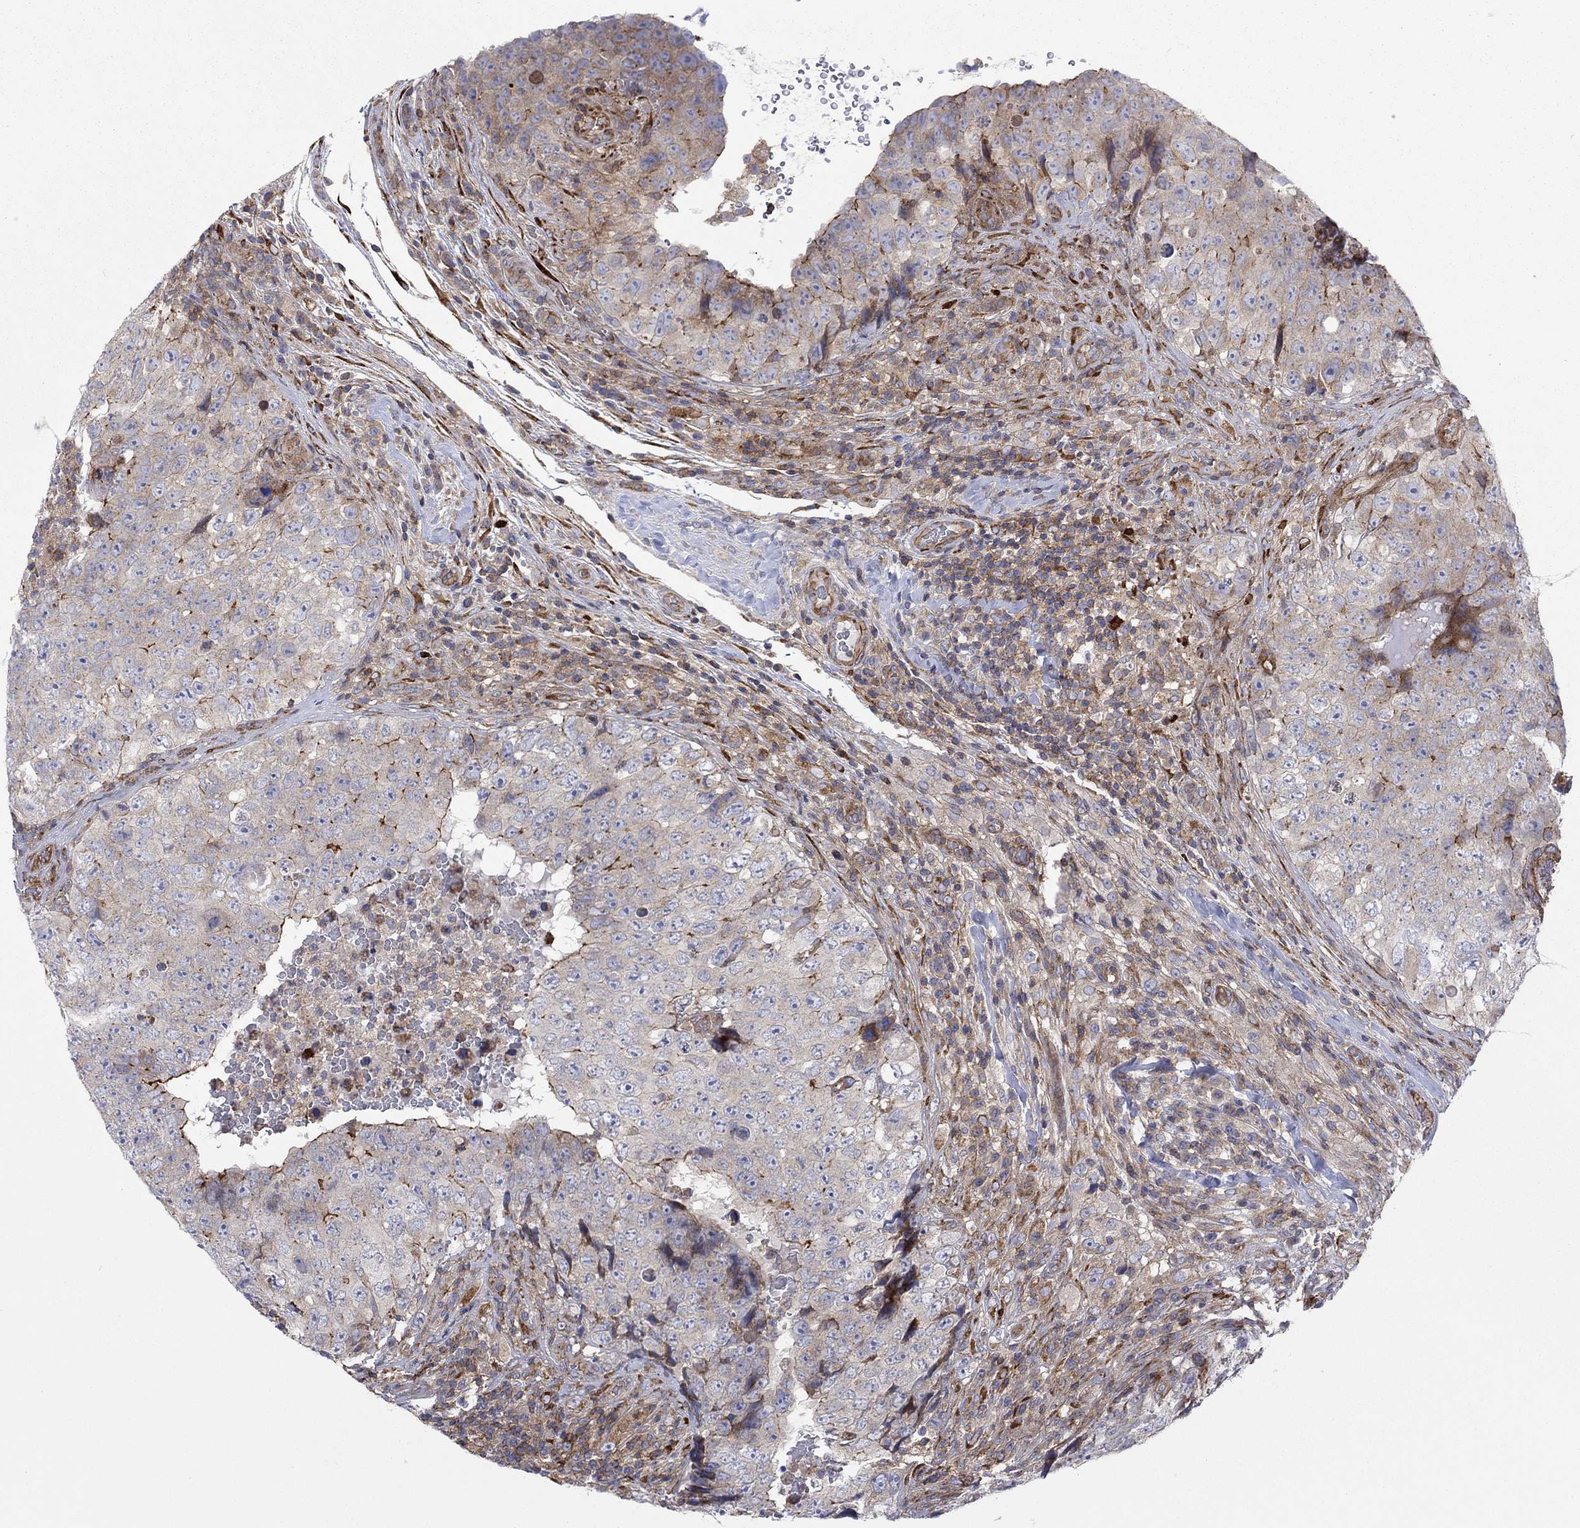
{"staining": {"intensity": "strong", "quantity": "<25%", "location": "cytoplasmic/membranous"}, "tissue": "testis cancer", "cell_type": "Tumor cells", "image_type": "cancer", "snomed": [{"axis": "morphology", "description": "Seminoma, NOS"}, {"axis": "topography", "description": "Testis"}], "caption": "Tumor cells display strong cytoplasmic/membranous positivity in about <25% of cells in testis cancer.", "gene": "PAG1", "patient": {"sex": "male", "age": 34}}